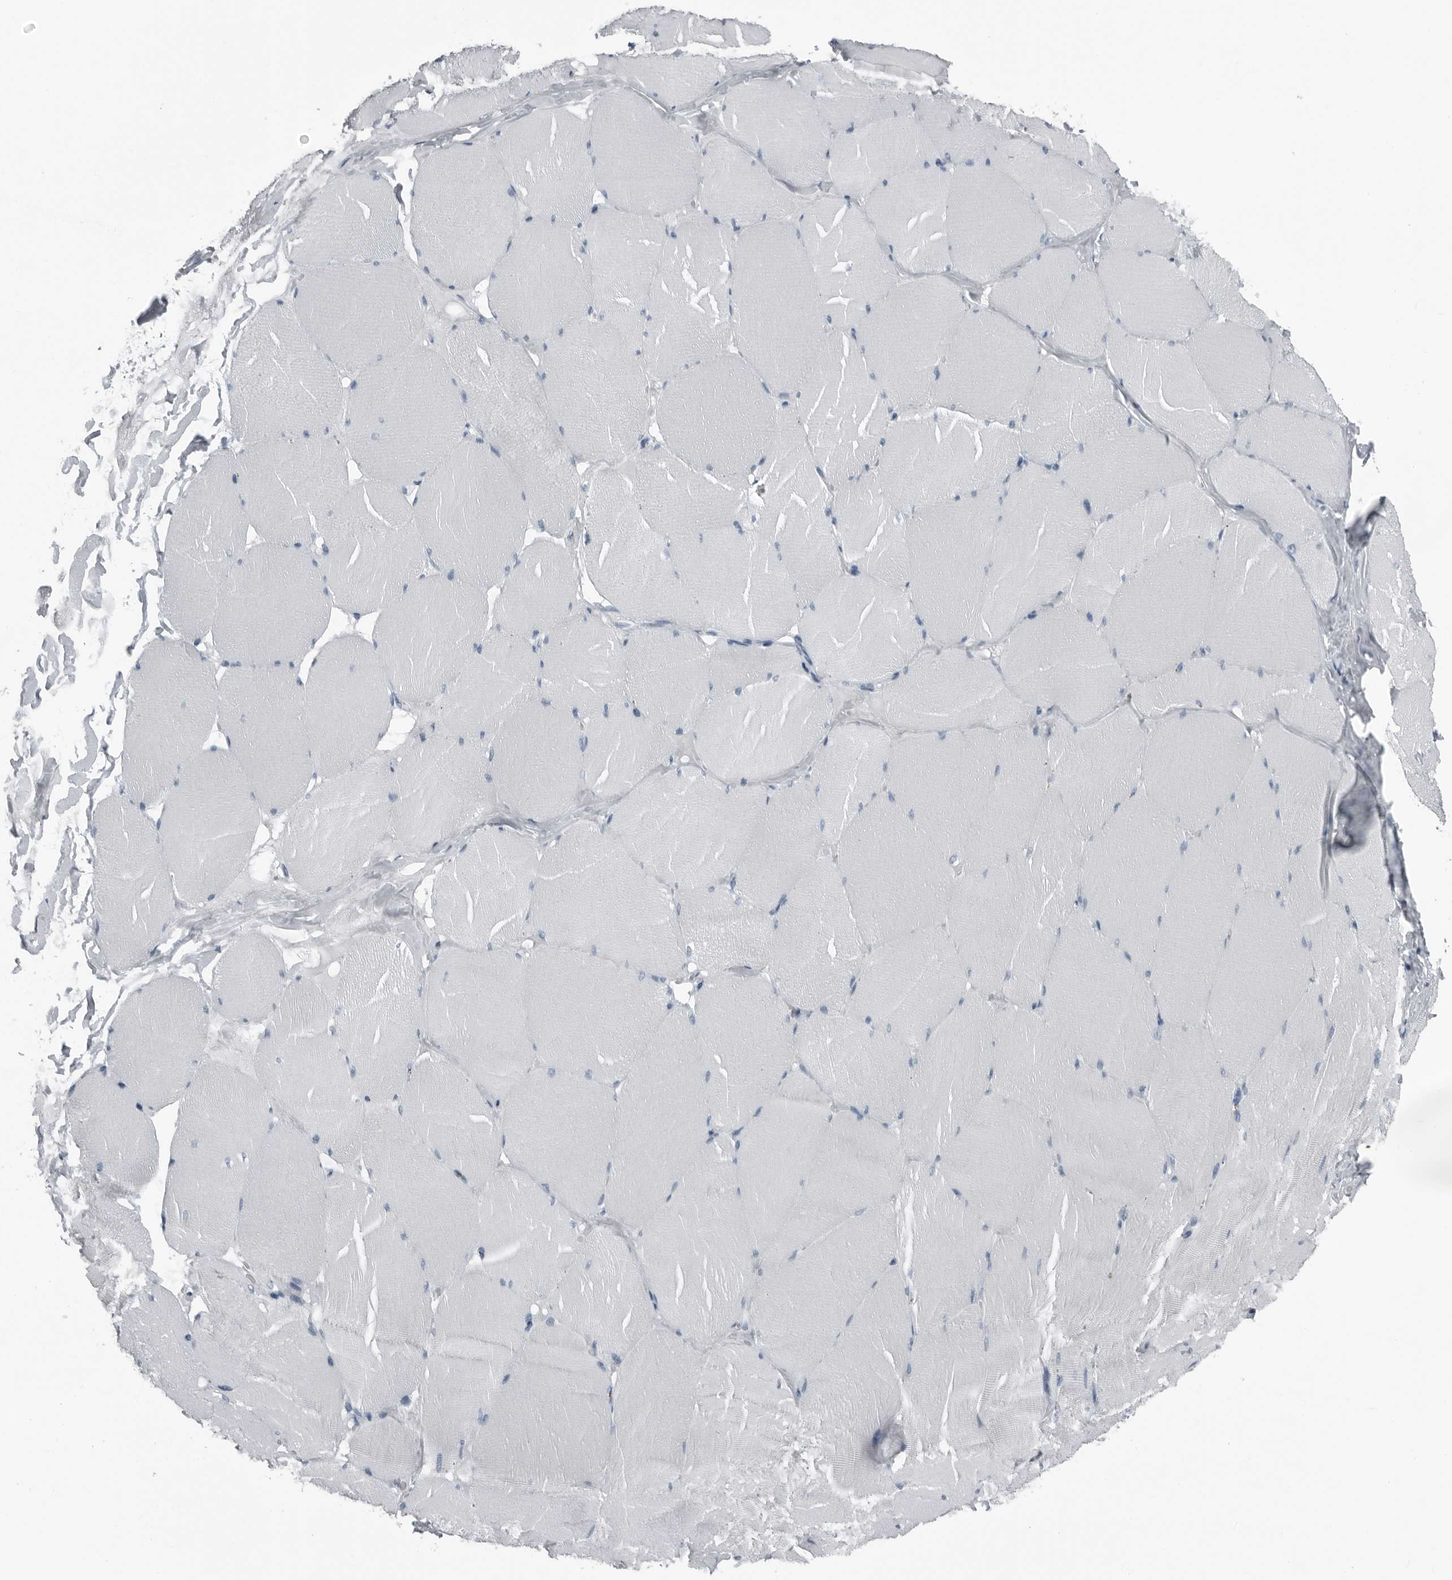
{"staining": {"intensity": "negative", "quantity": "none", "location": "none"}, "tissue": "skeletal muscle", "cell_type": "Myocytes", "image_type": "normal", "snomed": [{"axis": "morphology", "description": "Normal tissue, NOS"}, {"axis": "topography", "description": "Skin"}, {"axis": "topography", "description": "Skeletal muscle"}], "caption": "Immunohistochemistry of unremarkable human skeletal muscle reveals no positivity in myocytes.", "gene": "PRSS1", "patient": {"sex": "male", "age": 83}}